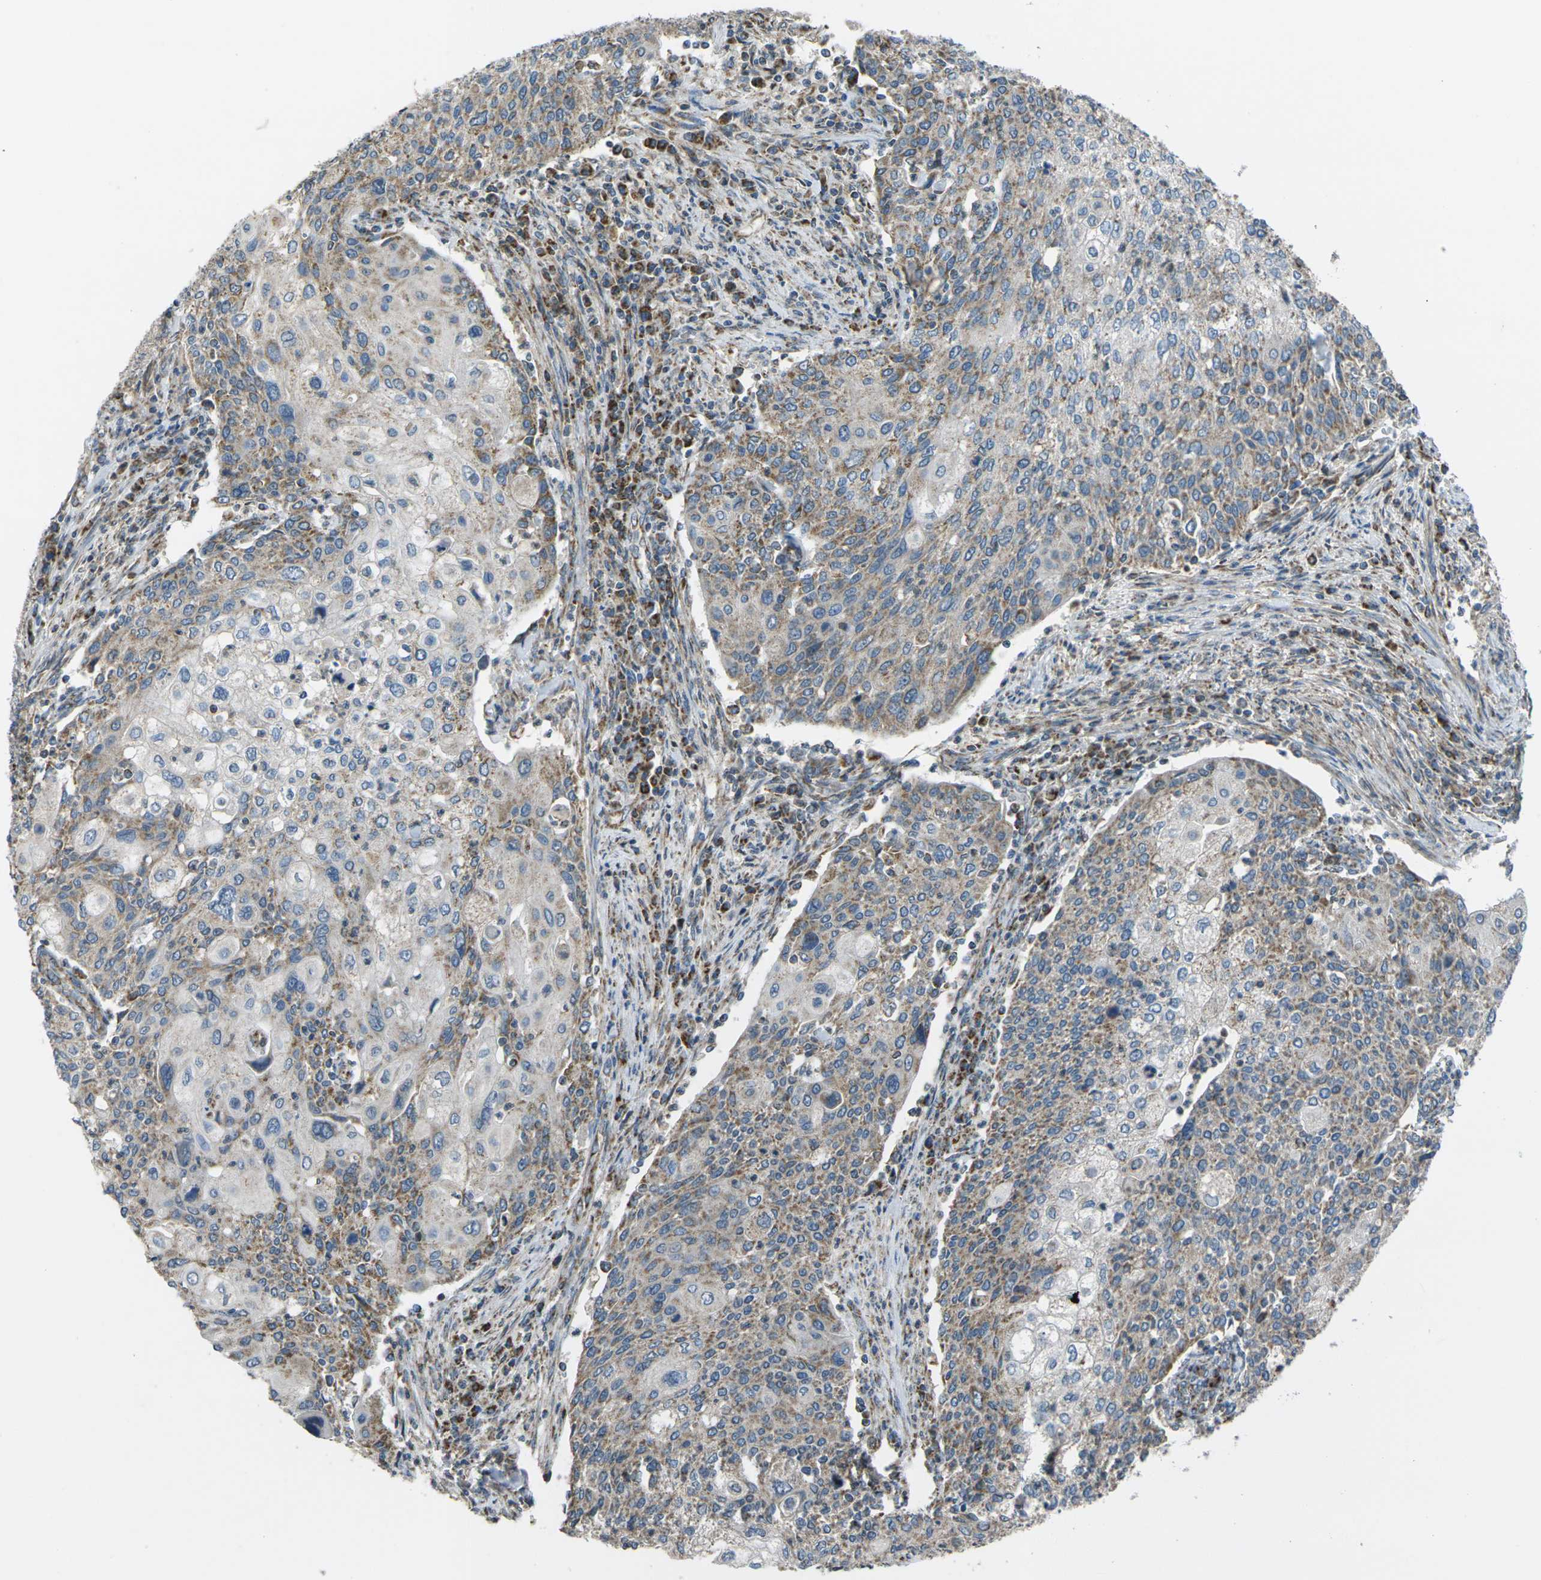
{"staining": {"intensity": "weak", "quantity": ">75%", "location": "cytoplasmic/membranous"}, "tissue": "cervical cancer", "cell_type": "Tumor cells", "image_type": "cancer", "snomed": [{"axis": "morphology", "description": "Squamous cell carcinoma, NOS"}, {"axis": "topography", "description": "Cervix"}], "caption": "An image of cervical cancer stained for a protein shows weak cytoplasmic/membranous brown staining in tumor cells.", "gene": "TMEM120B", "patient": {"sex": "female", "age": 40}}